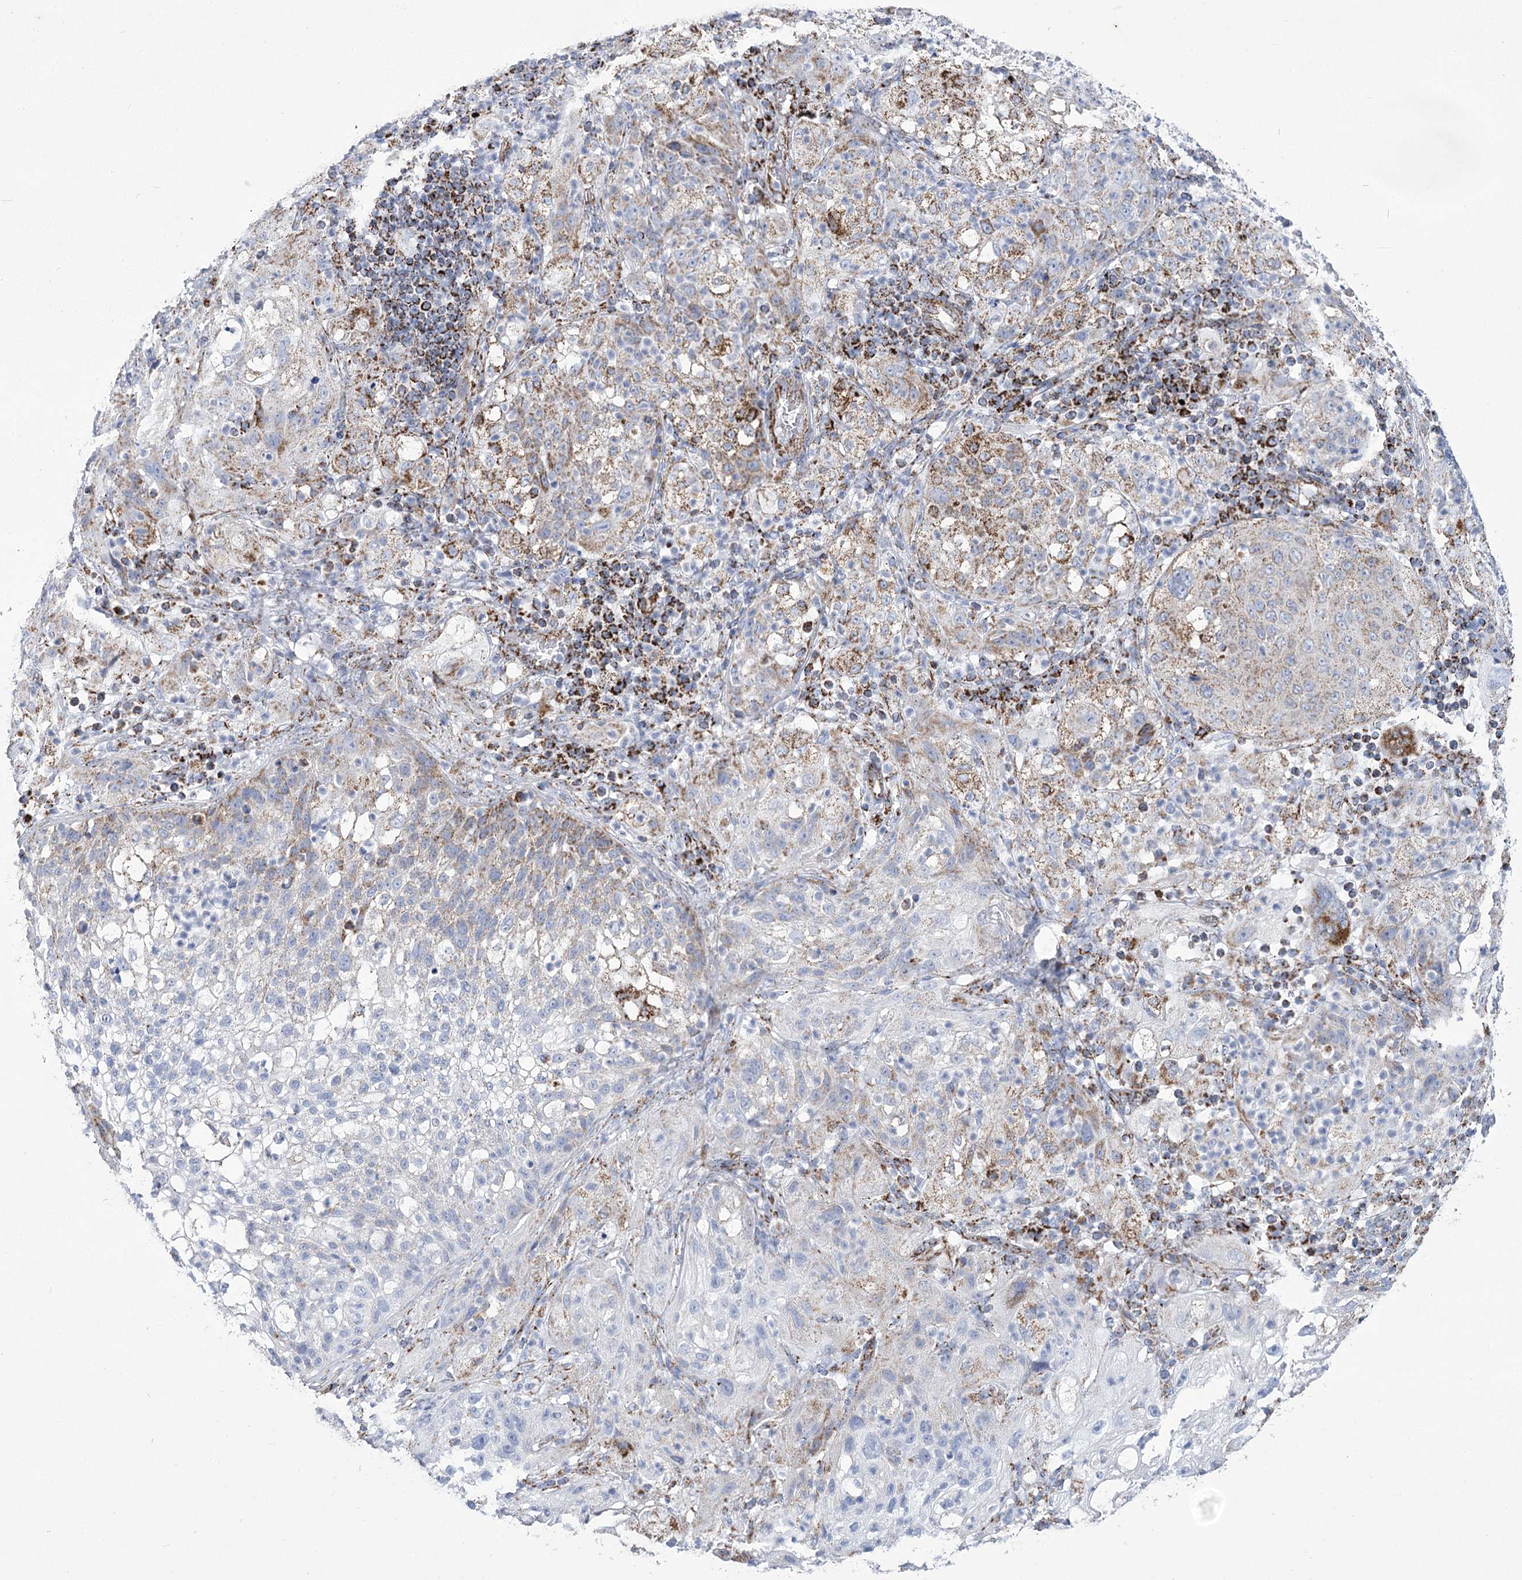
{"staining": {"intensity": "moderate", "quantity": "<25%", "location": "cytoplasmic/membranous"}, "tissue": "lung cancer", "cell_type": "Tumor cells", "image_type": "cancer", "snomed": [{"axis": "morphology", "description": "Inflammation, NOS"}, {"axis": "morphology", "description": "Squamous cell carcinoma, NOS"}, {"axis": "topography", "description": "Lymph node"}, {"axis": "topography", "description": "Soft tissue"}, {"axis": "topography", "description": "Lung"}], "caption": "High-magnification brightfield microscopy of lung cancer (squamous cell carcinoma) stained with DAB (3,3'-diaminobenzidine) (brown) and counterstained with hematoxylin (blue). tumor cells exhibit moderate cytoplasmic/membranous positivity is appreciated in about<25% of cells.", "gene": "PDHB", "patient": {"sex": "male", "age": 66}}